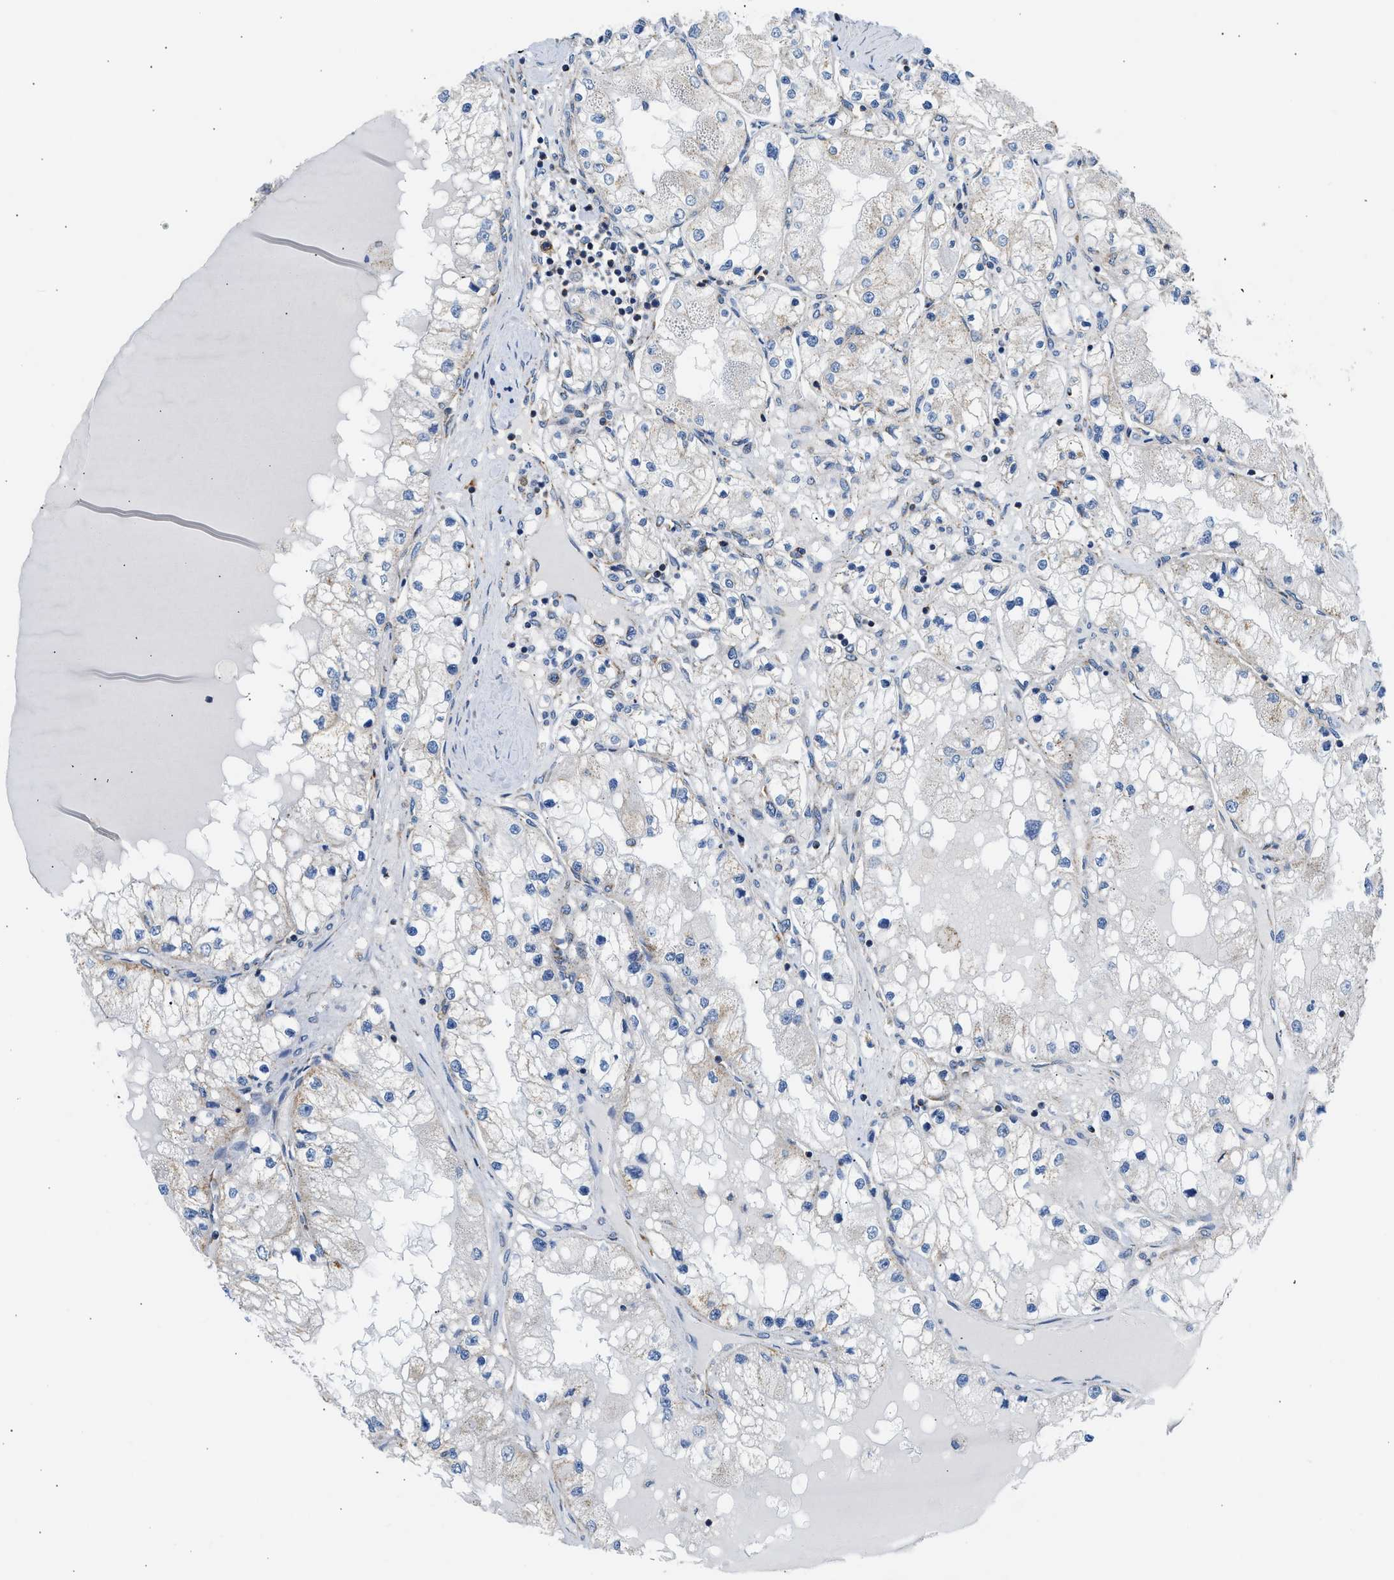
{"staining": {"intensity": "weak", "quantity": "<25%", "location": "cytoplasmic/membranous"}, "tissue": "renal cancer", "cell_type": "Tumor cells", "image_type": "cancer", "snomed": [{"axis": "morphology", "description": "Adenocarcinoma, NOS"}, {"axis": "topography", "description": "Kidney"}], "caption": "IHC micrograph of neoplastic tissue: human renal cancer stained with DAB shows no significant protein staining in tumor cells.", "gene": "CAMKK2", "patient": {"sex": "male", "age": 68}}